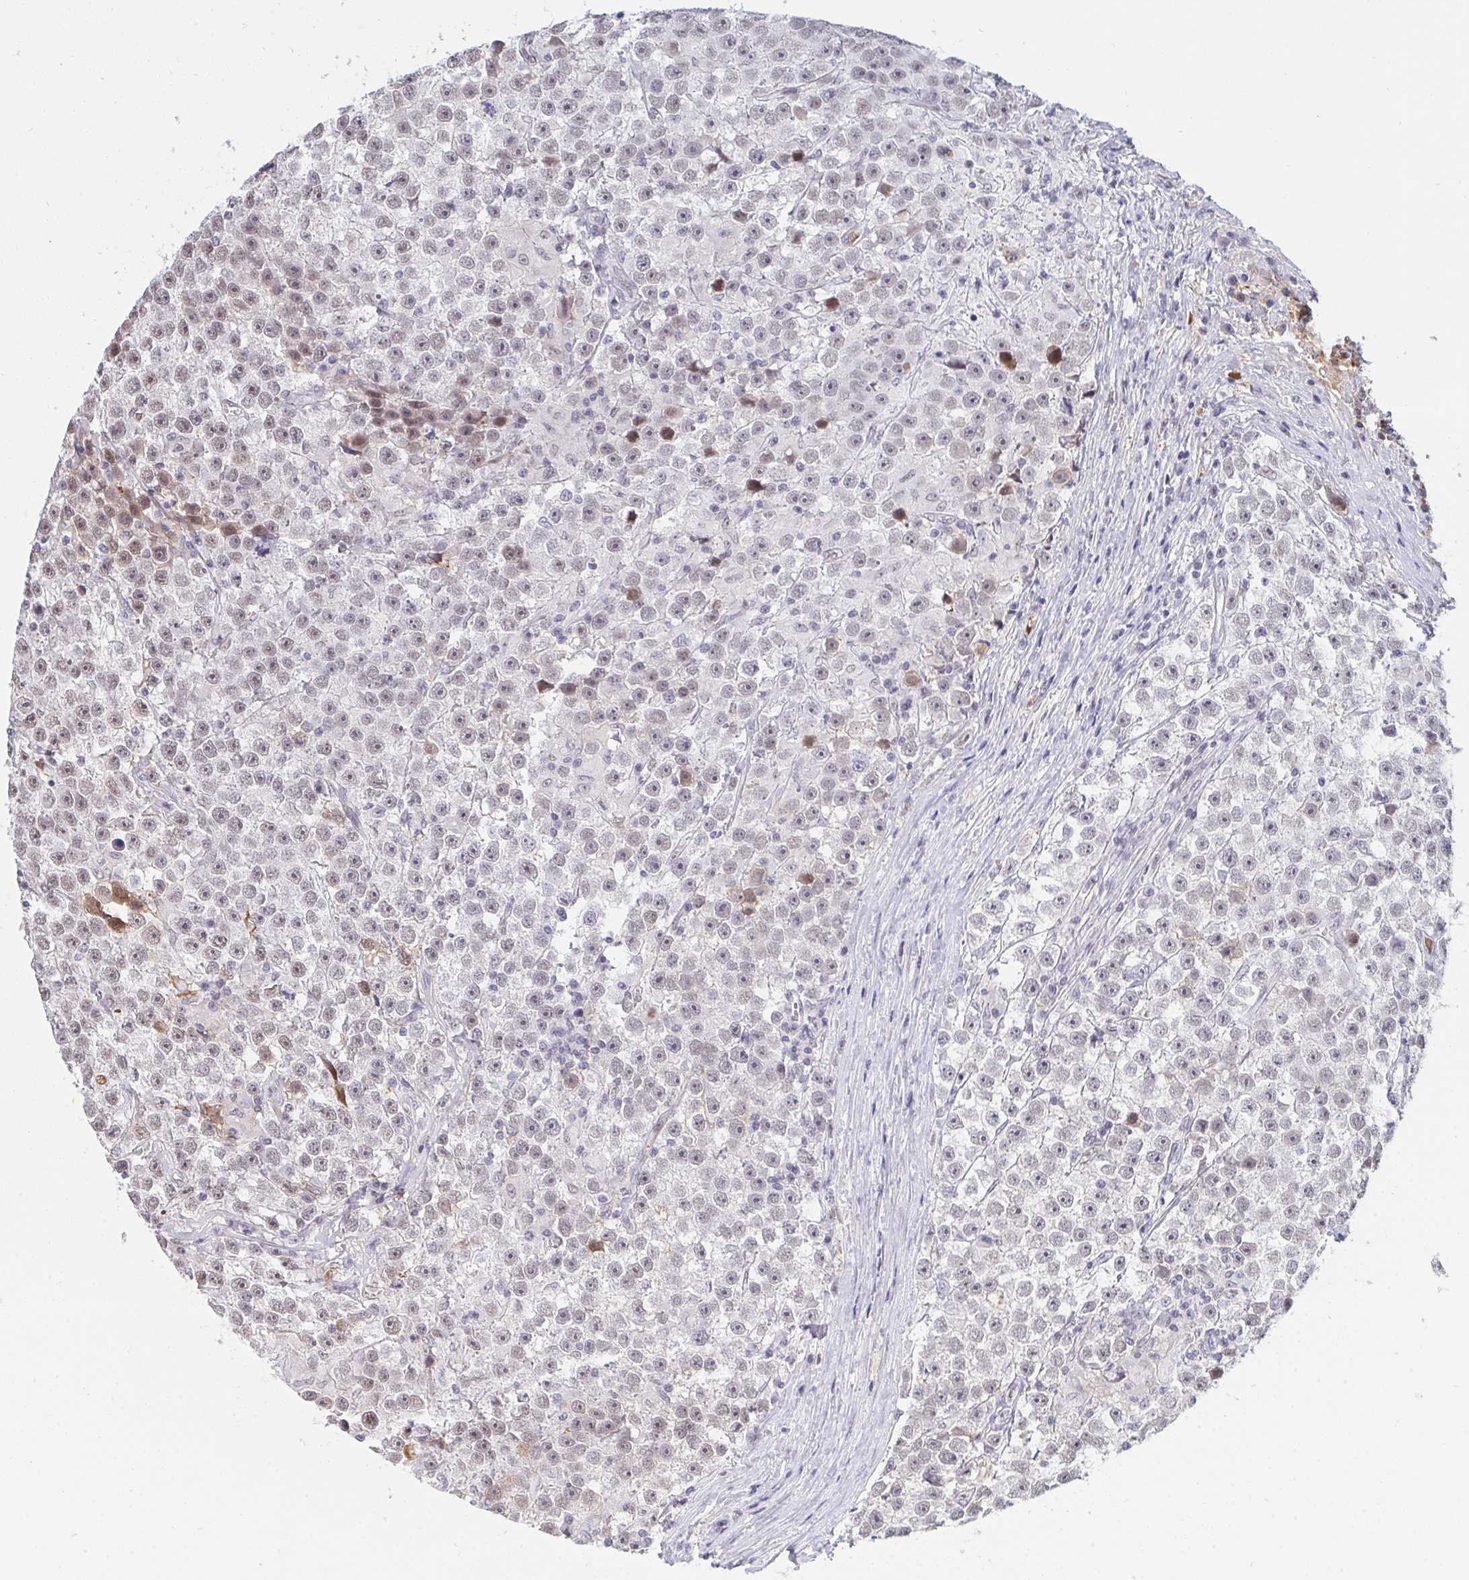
{"staining": {"intensity": "weak", "quantity": "25%-75%", "location": "nuclear"}, "tissue": "testis cancer", "cell_type": "Tumor cells", "image_type": "cancer", "snomed": [{"axis": "morphology", "description": "Seminoma, NOS"}, {"axis": "topography", "description": "Testis"}], "caption": "An image showing weak nuclear expression in approximately 25%-75% of tumor cells in testis cancer, as visualized by brown immunohistochemical staining.", "gene": "DSCAML1", "patient": {"sex": "male", "age": 31}}